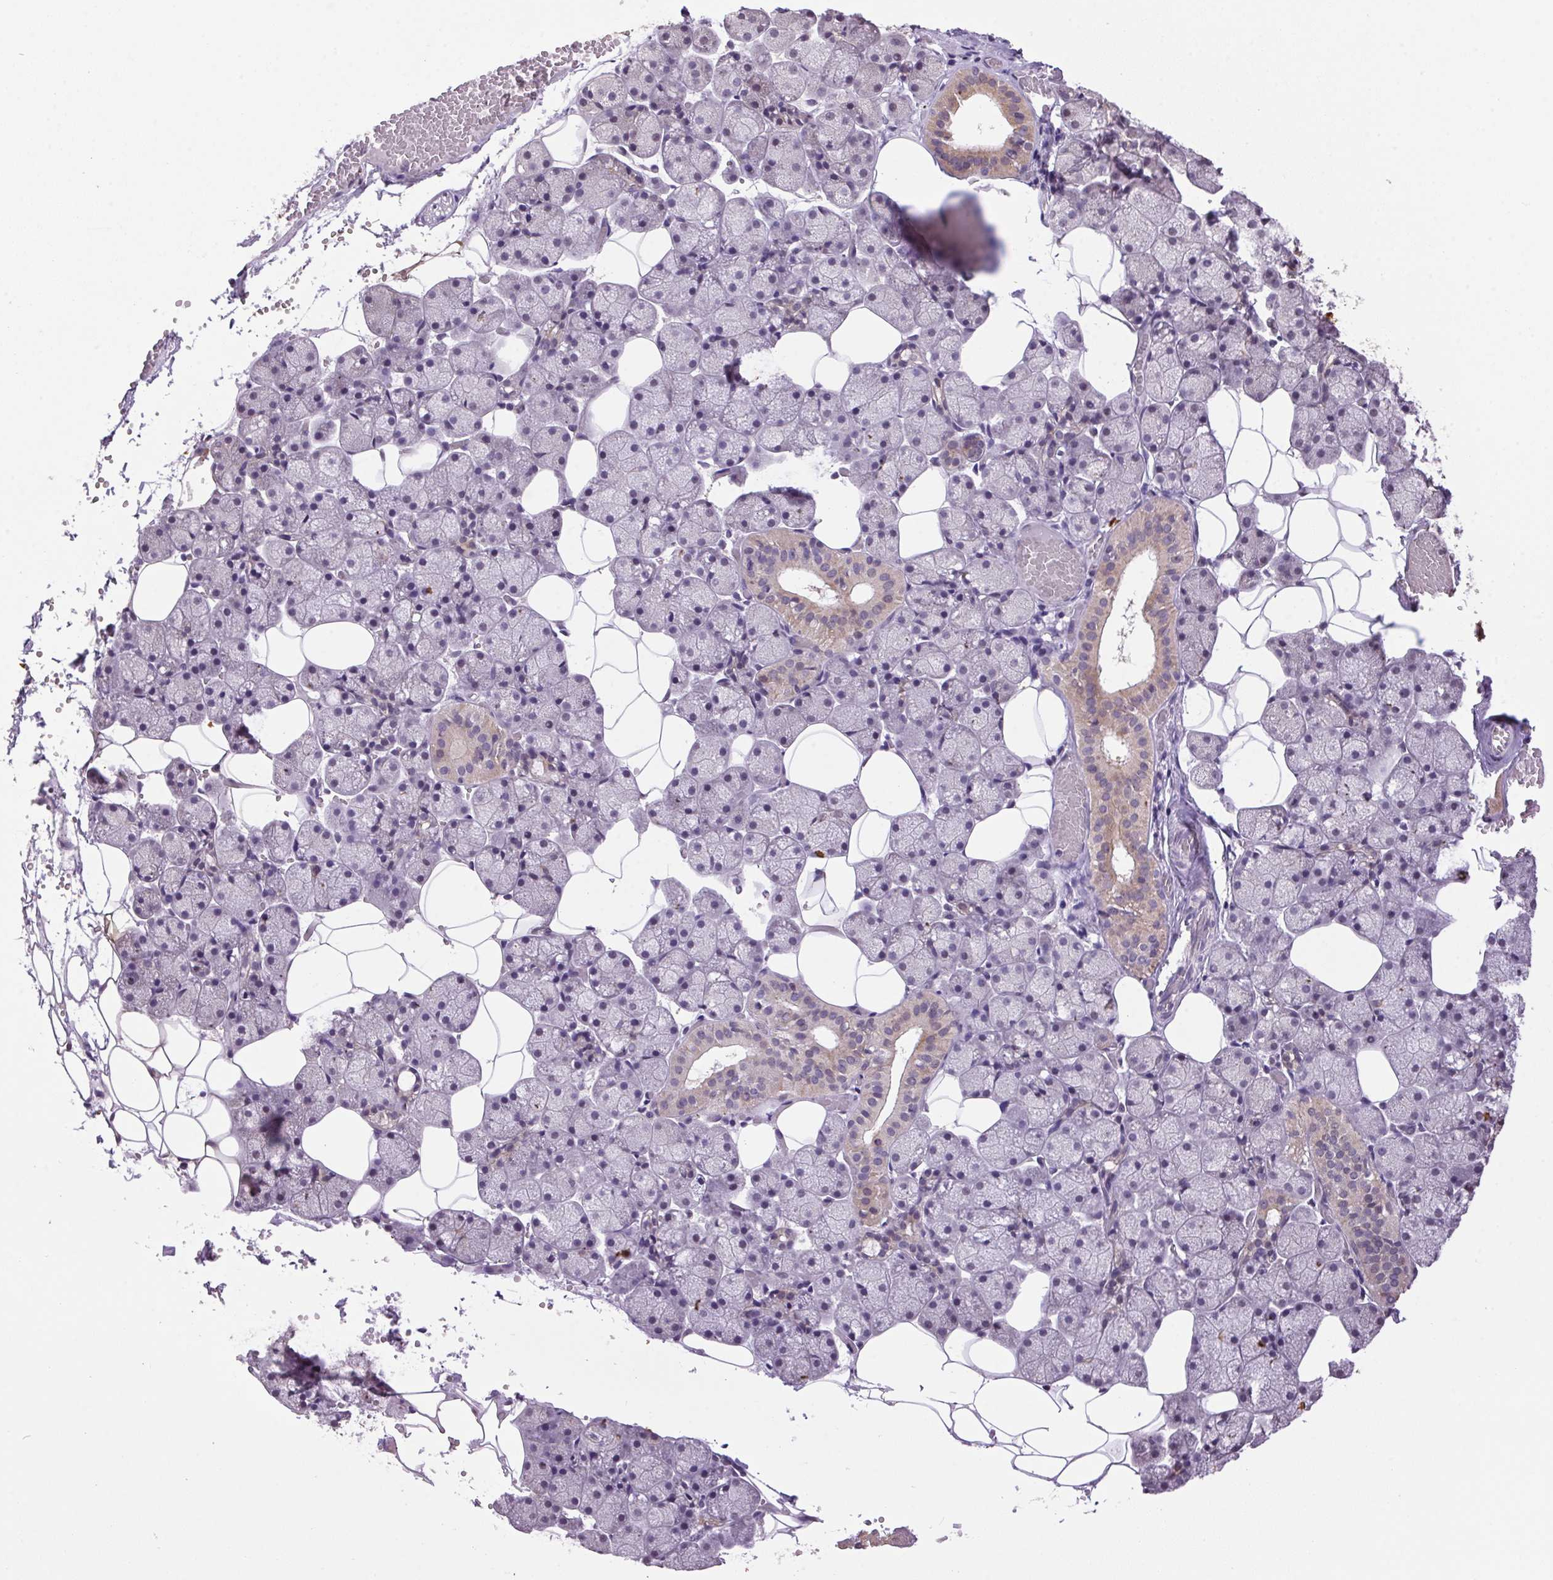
{"staining": {"intensity": "weak", "quantity": "25%-75%", "location": "cytoplasmic/membranous"}, "tissue": "salivary gland", "cell_type": "Glandular cells", "image_type": "normal", "snomed": [{"axis": "morphology", "description": "Normal tissue, NOS"}, {"axis": "topography", "description": "Salivary gland"}], "caption": "A high-resolution image shows immunohistochemistry (IHC) staining of unremarkable salivary gland, which demonstrates weak cytoplasmic/membranous positivity in about 25%-75% of glandular cells. (IHC, brightfield microscopy, high magnification).", "gene": "VWA3B", "patient": {"sex": "male", "age": 38}}